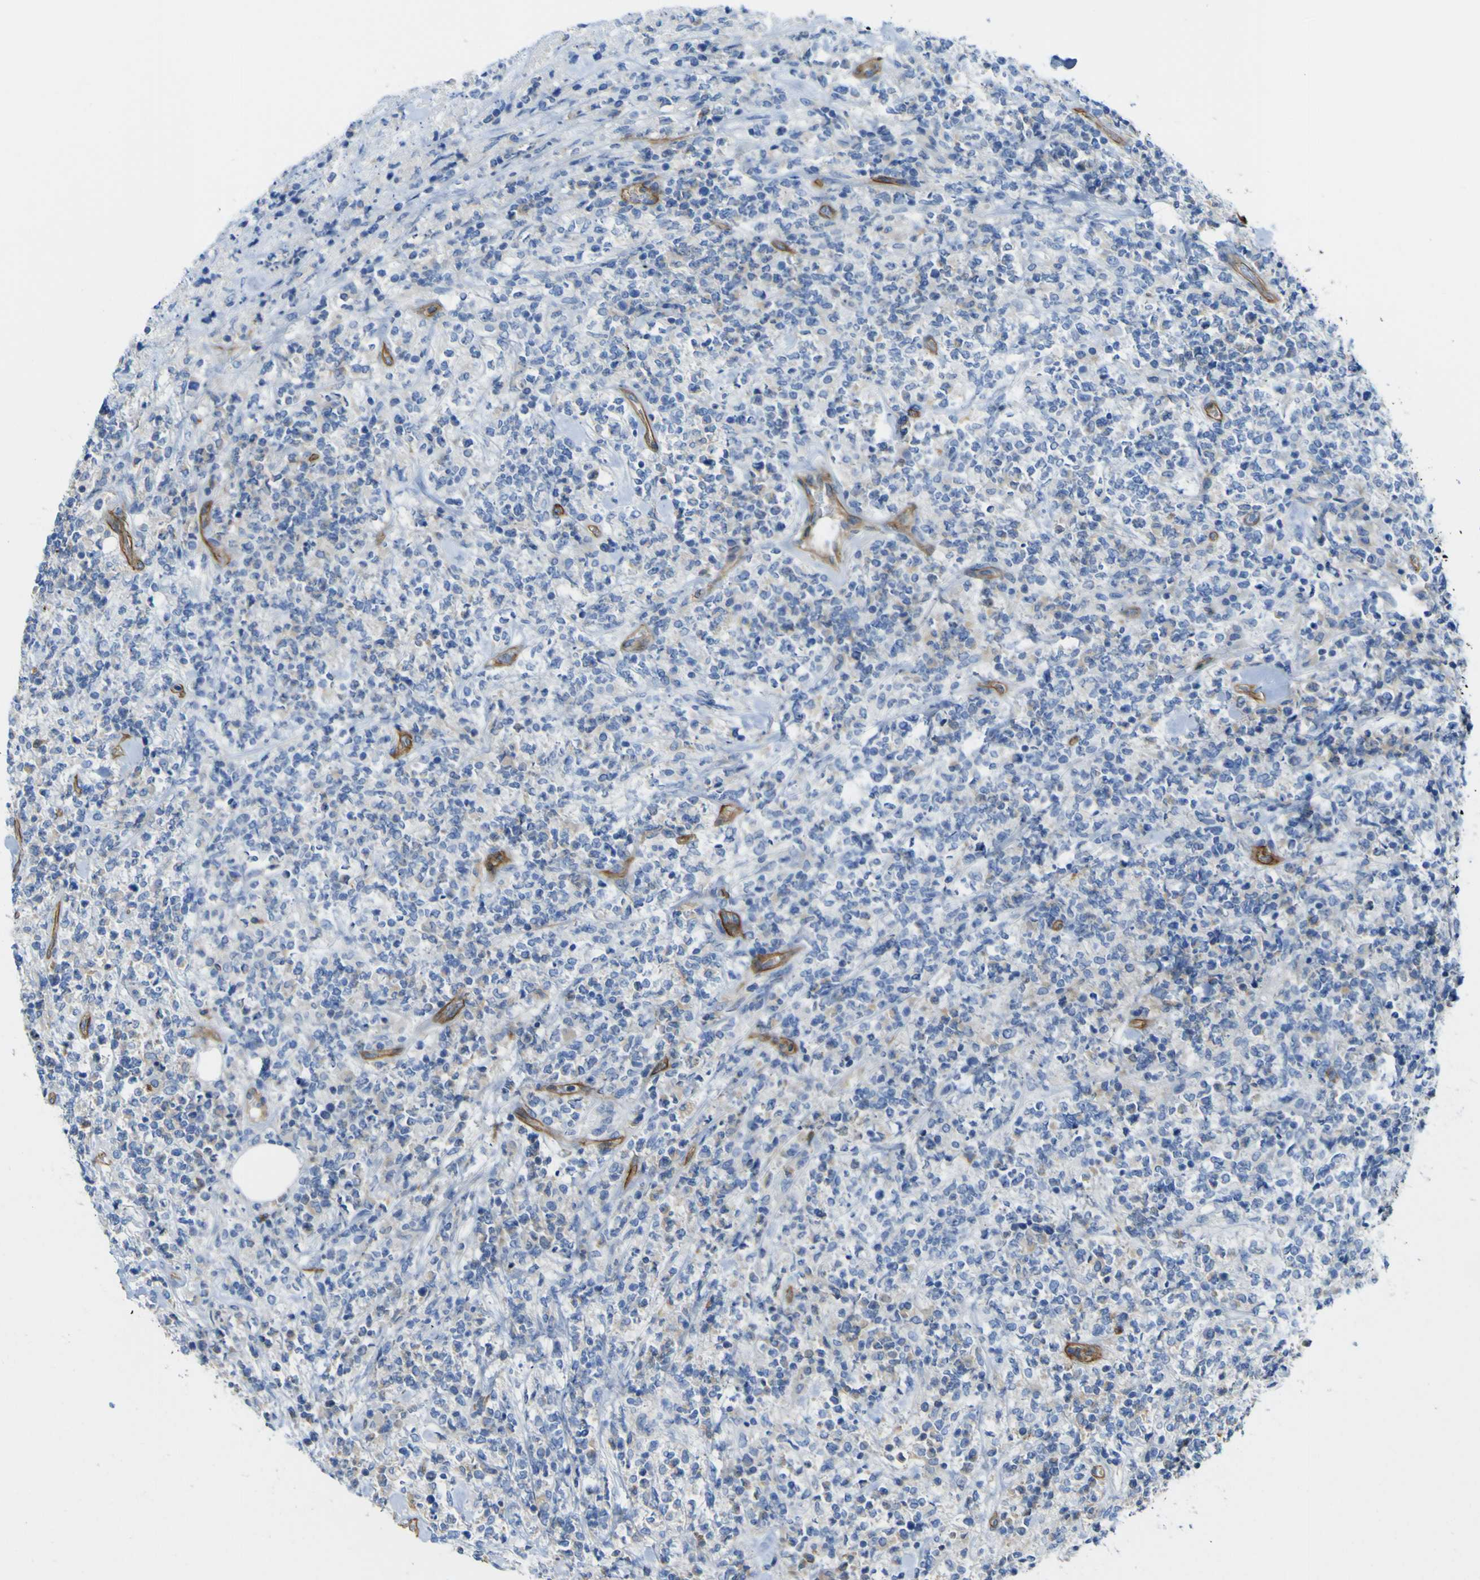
{"staining": {"intensity": "negative", "quantity": "none", "location": "none"}, "tissue": "lymphoma", "cell_type": "Tumor cells", "image_type": "cancer", "snomed": [{"axis": "morphology", "description": "Malignant lymphoma, non-Hodgkin's type, High grade"}, {"axis": "topography", "description": "Soft tissue"}], "caption": "This is an IHC photomicrograph of lymphoma. There is no staining in tumor cells.", "gene": "CD93", "patient": {"sex": "male", "age": 18}}